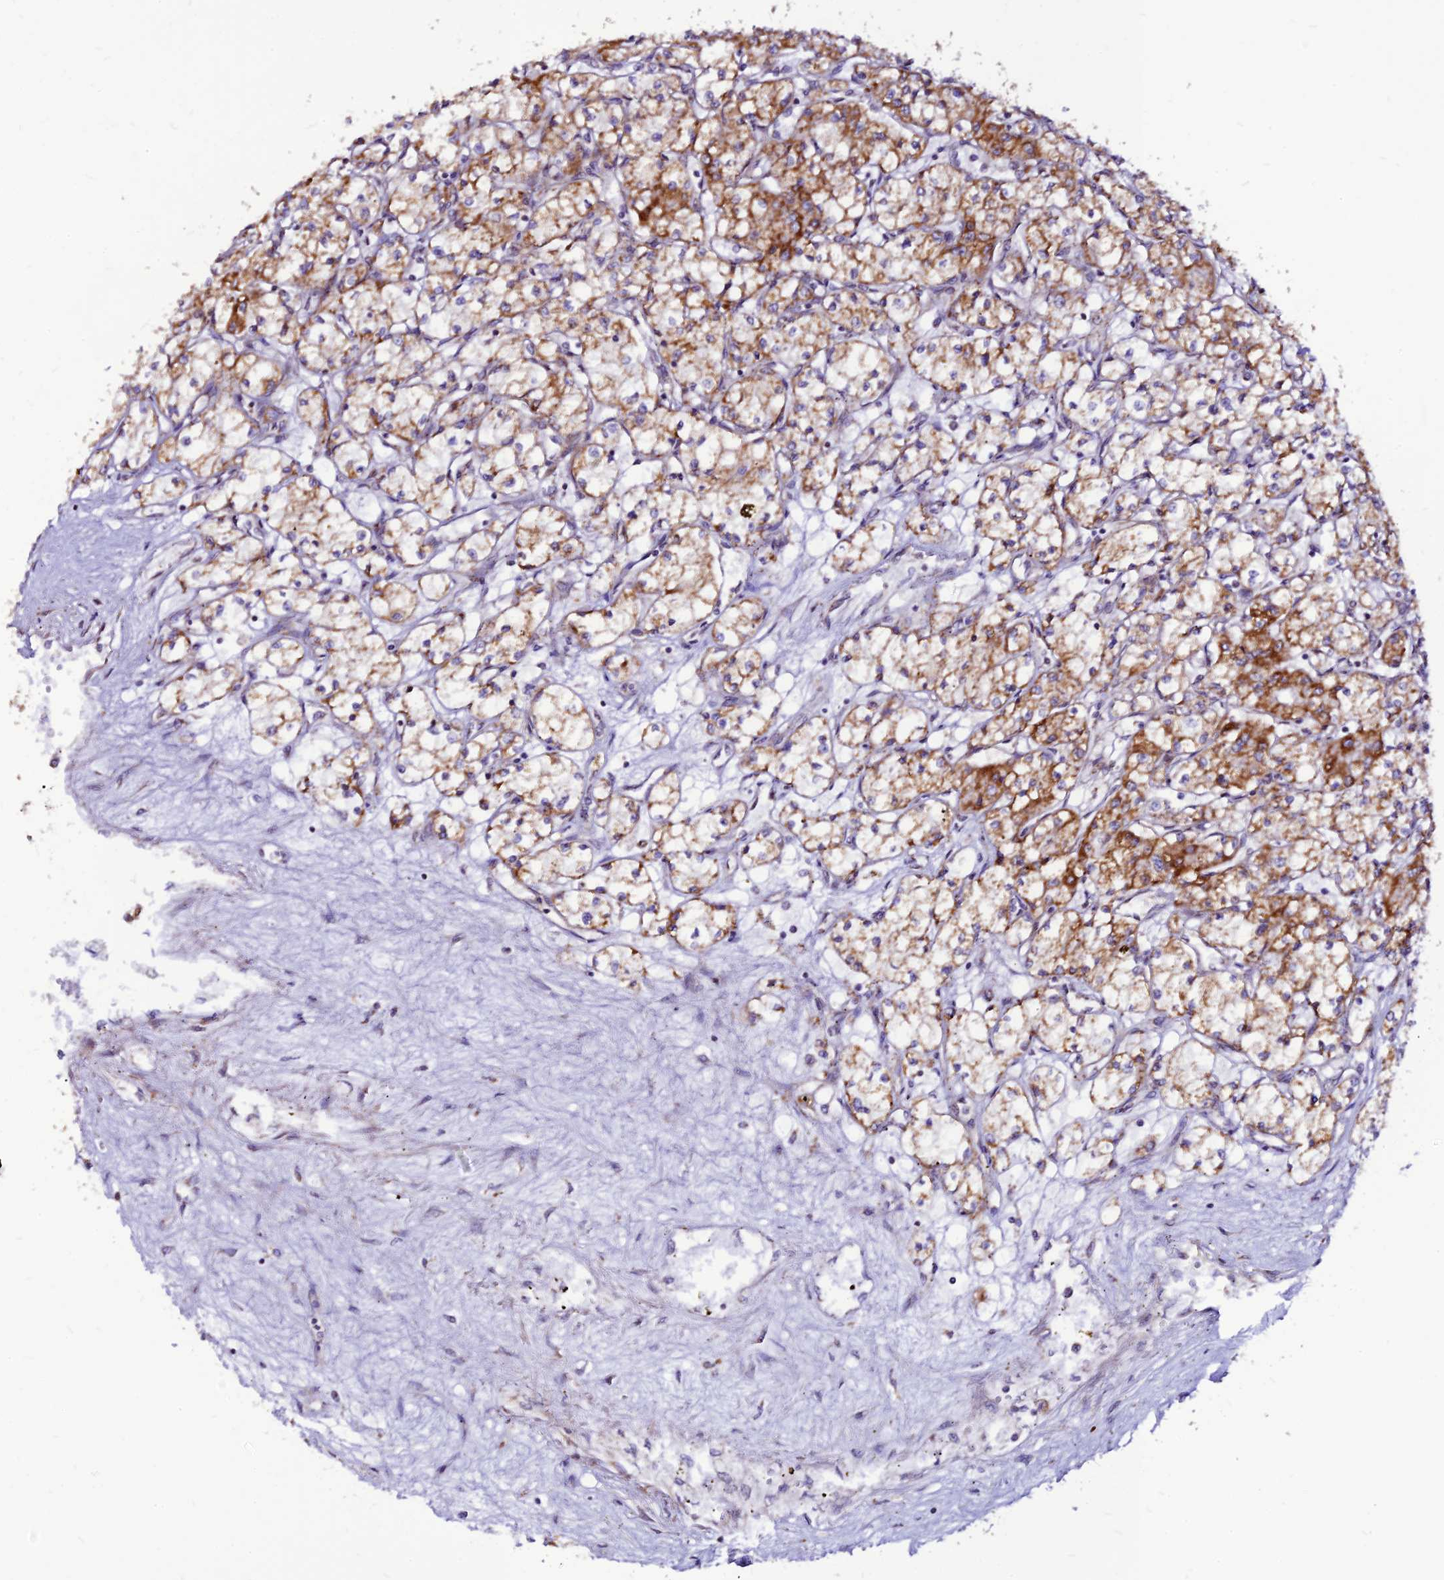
{"staining": {"intensity": "moderate", "quantity": "25%-75%", "location": "cytoplasmic/membranous"}, "tissue": "renal cancer", "cell_type": "Tumor cells", "image_type": "cancer", "snomed": [{"axis": "morphology", "description": "Adenocarcinoma, NOS"}, {"axis": "topography", "description": "Kidney"}], "caption": "A high-resolution micrograph shows IHC staining of renal cancer (adenocarcinoma), which reveals moderate cytoplasmic/membranous staining in about 25%-75% of tumor cells. (brown staining indicates protein expression, while blue staining denotes nuclei).", "gene": "ECI1", "patient": {"sex": "male", "age": 59}}